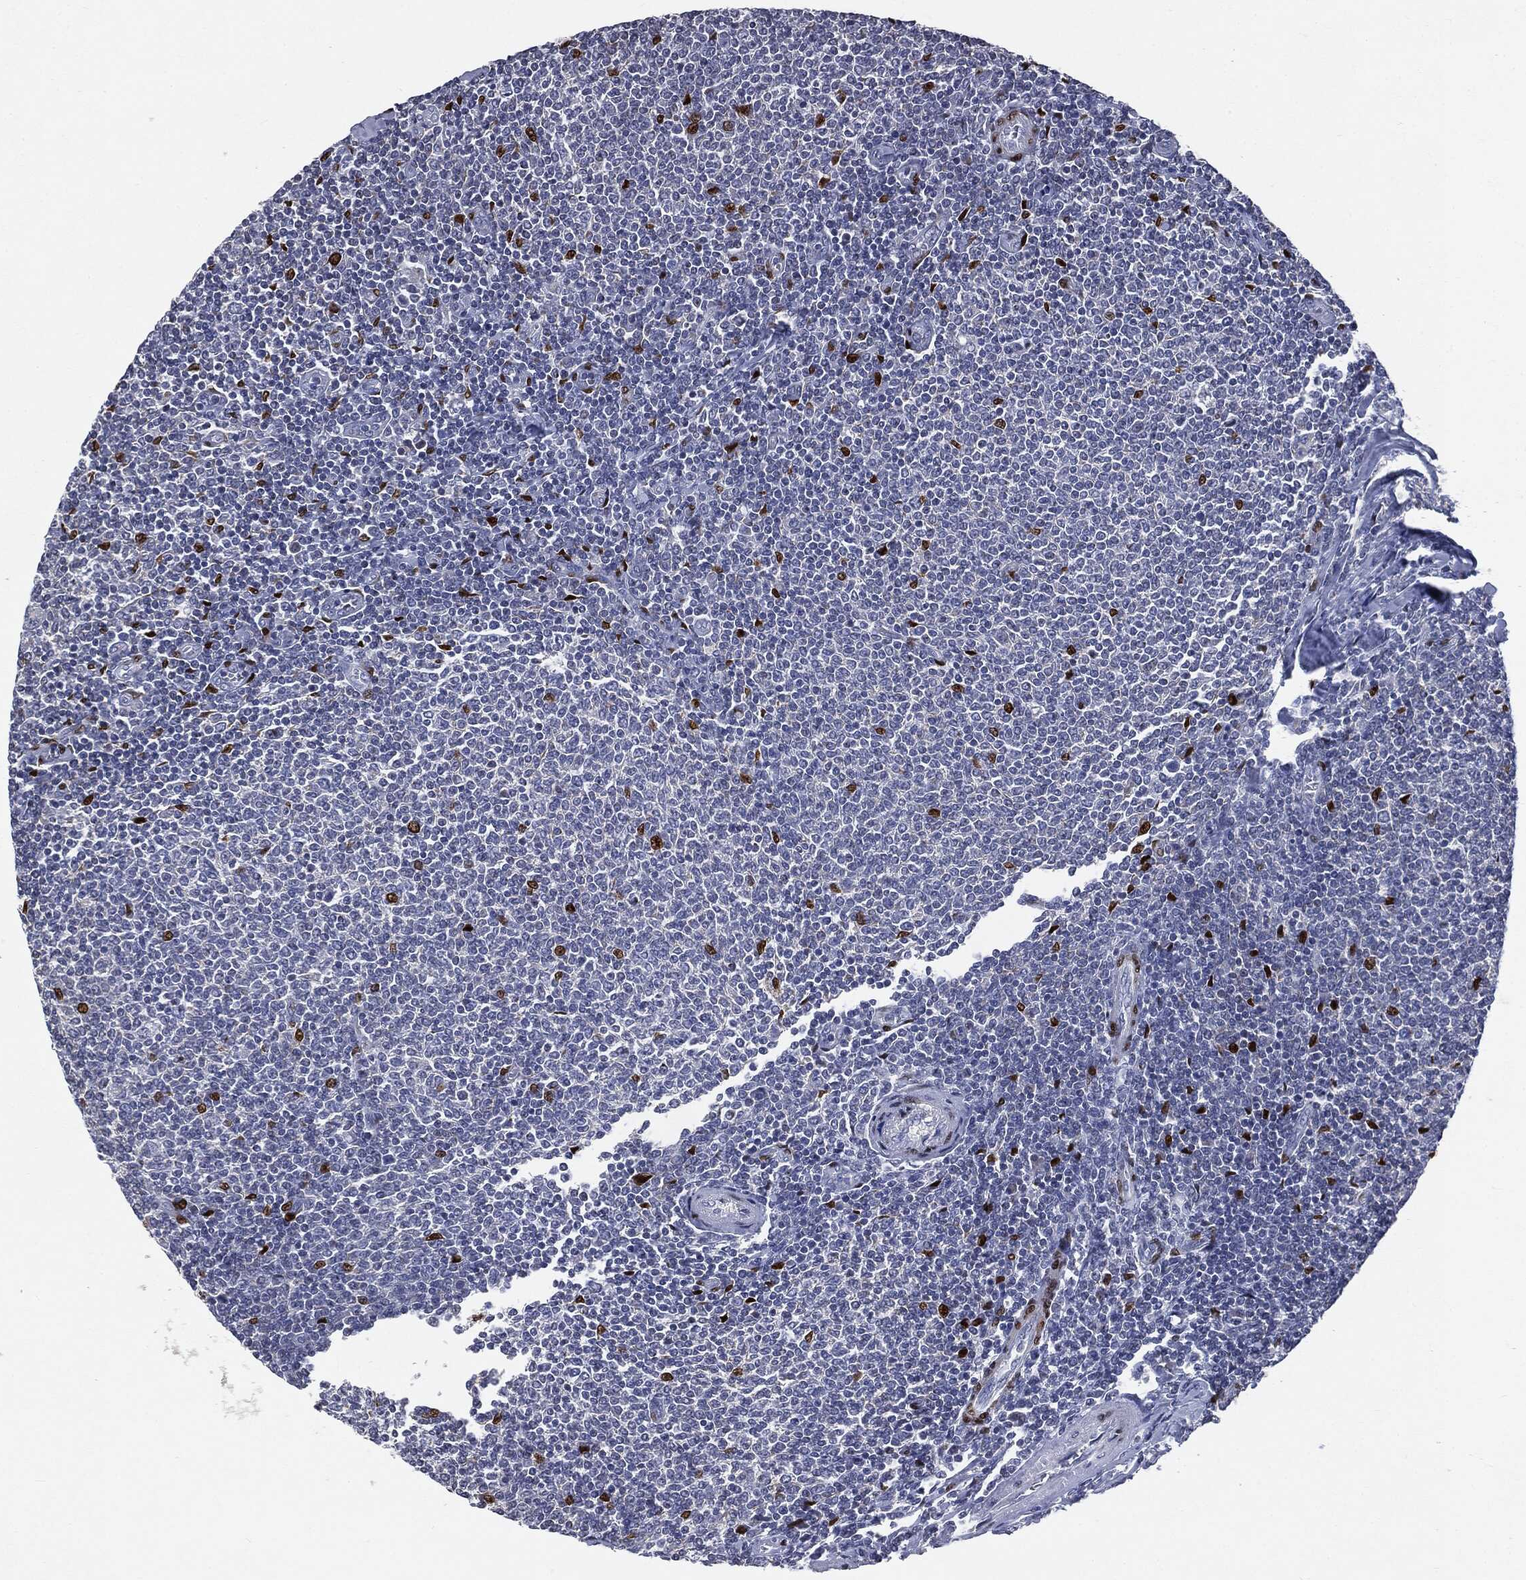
{"staining": {"intensity": "negative", "quantity": "none", "location": "none"}, "tissue": "lymphoma", "cell_type": "Tumor cells", "image_type": "cancer", "snomed": [{"axis": "morphology", "description": "Malignant lymphoma, non-Hodgkin's type, Low grade"}, {"axis": "topography", "description": "Lymph node"}], "caption": "This is an immunohistochemistry photomicrograph of human low-grade malignant lymphoma, non-Hodgkin's type. There is no expression in tumor cells.", "gene": "CASD1", "patient": {"sex": "male", "age": 52}}